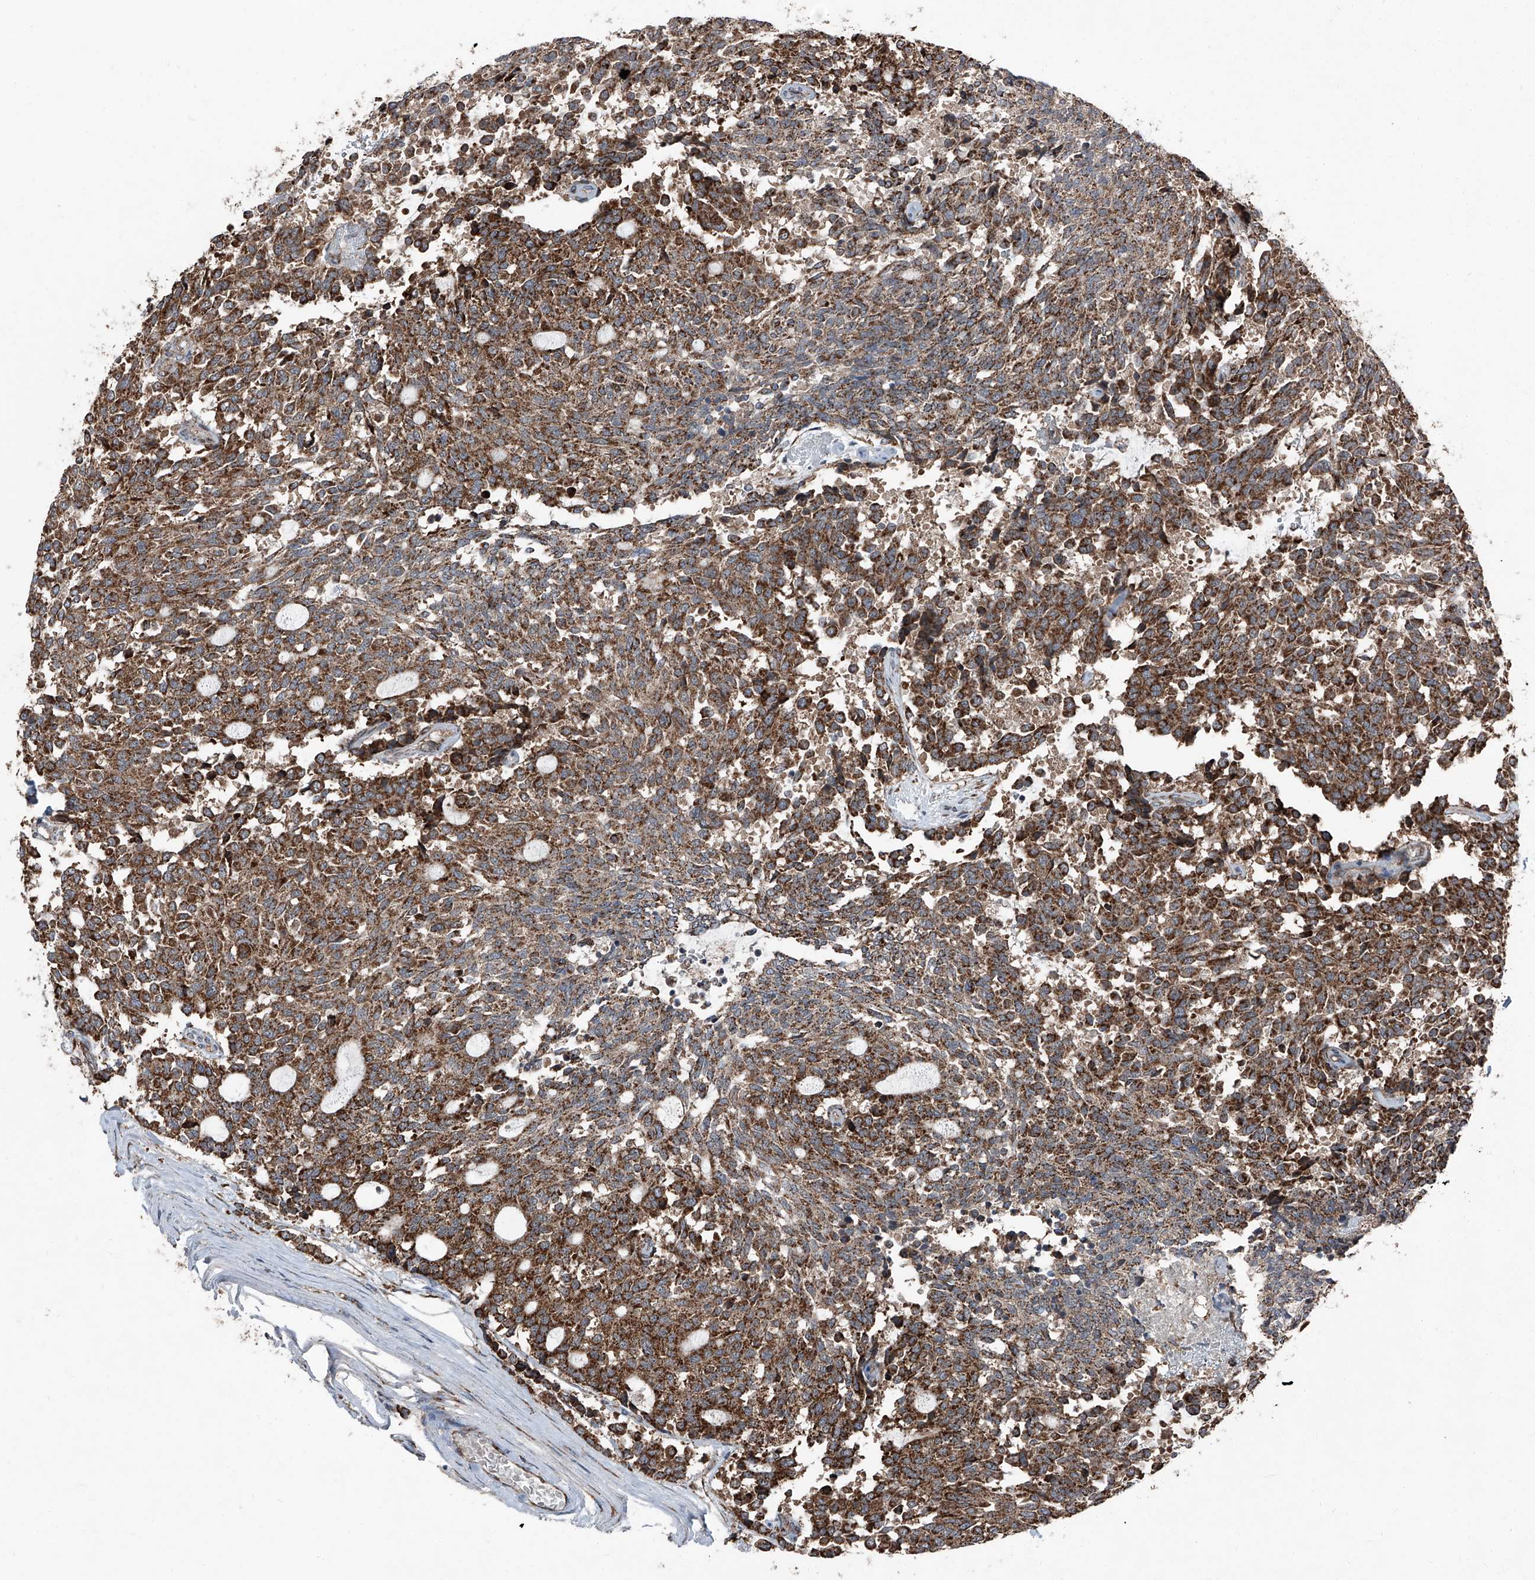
{"staining": {"intensity": "strong", "quantity": ">75%", "location": "cytoplasmic/membranous"}, "tissue": "carcinoid", "cell_type": "Tumor cells", "image_type": "cancer", "snomed": [{"axis": "morphology", "description": "Carcinoid, malignant, NOS"}, {"axis": "topography", "description": "Pancreas"}], "caption": "Protein analysis of malignant carcinoid tissue exhibits strong cytoplasmic/membranous staining in about >75% of tumor cells. (DAB (3,3'-diaminobenzidine) = brown stain, brightfield microscopy at high magnification).", "gene": "LIMK1", "patient": {"sex": "female", "age": 54}}